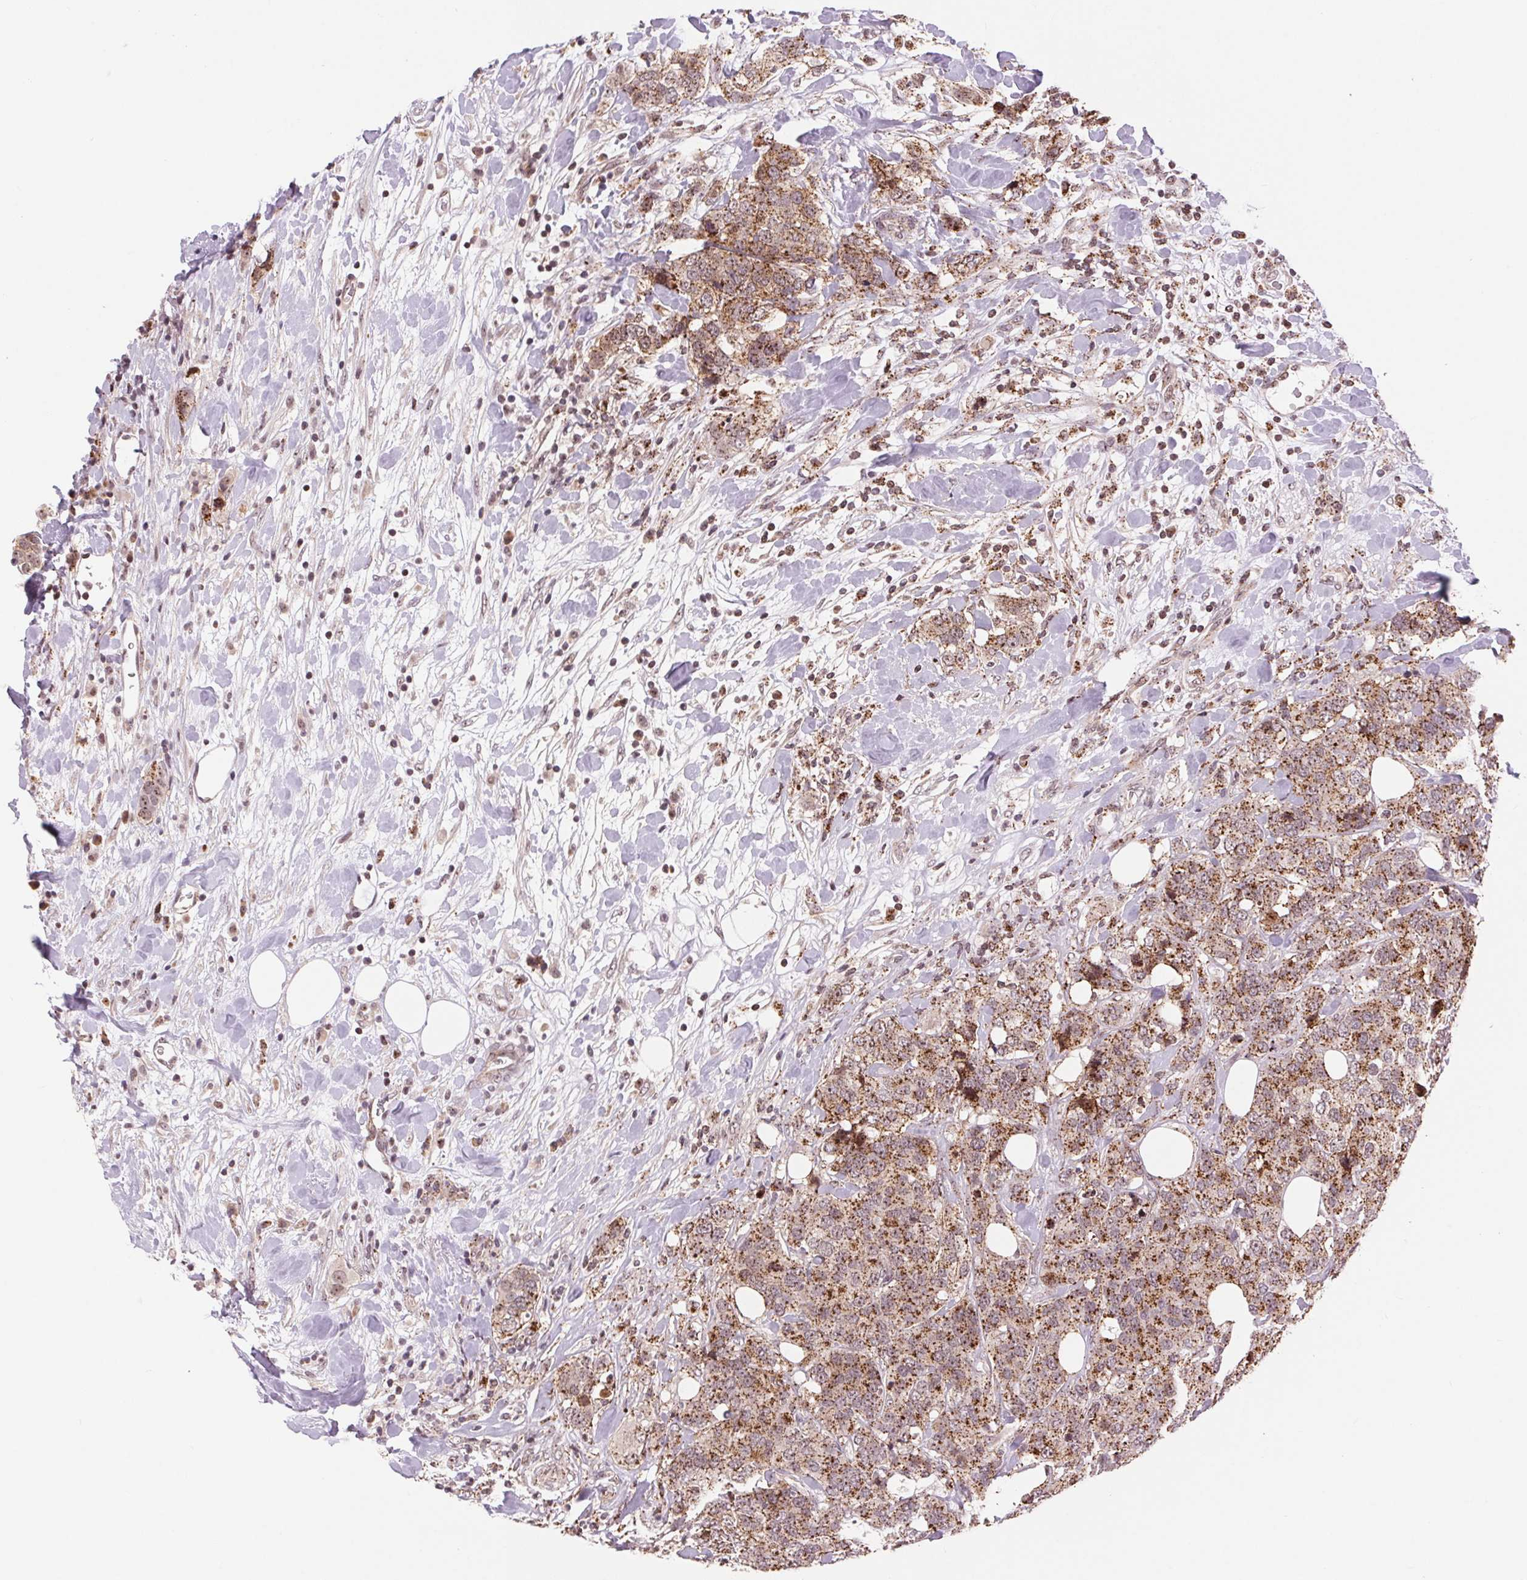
{"staining": {"intensity": "moderate", "quantity": ">75%", "location": "cytoplasmic/membranous"}, "tissue": "breast cancer", "cell_type": "Tumor cells", "image_type": "cancer", "snomed": [{"axis": "morphology", "description": "Lobular carcinoma"}, {"axis": "topography", "description": "Breast"}], "caption": "There is medium levels of moderate cytoplasmic/membranous staining in tumor cells of breast cancer, as demonstrated by immunohistochemical staining (brown color).", "gene": "CHMP4B", "patient": {"sex": "female", "age": 59}}